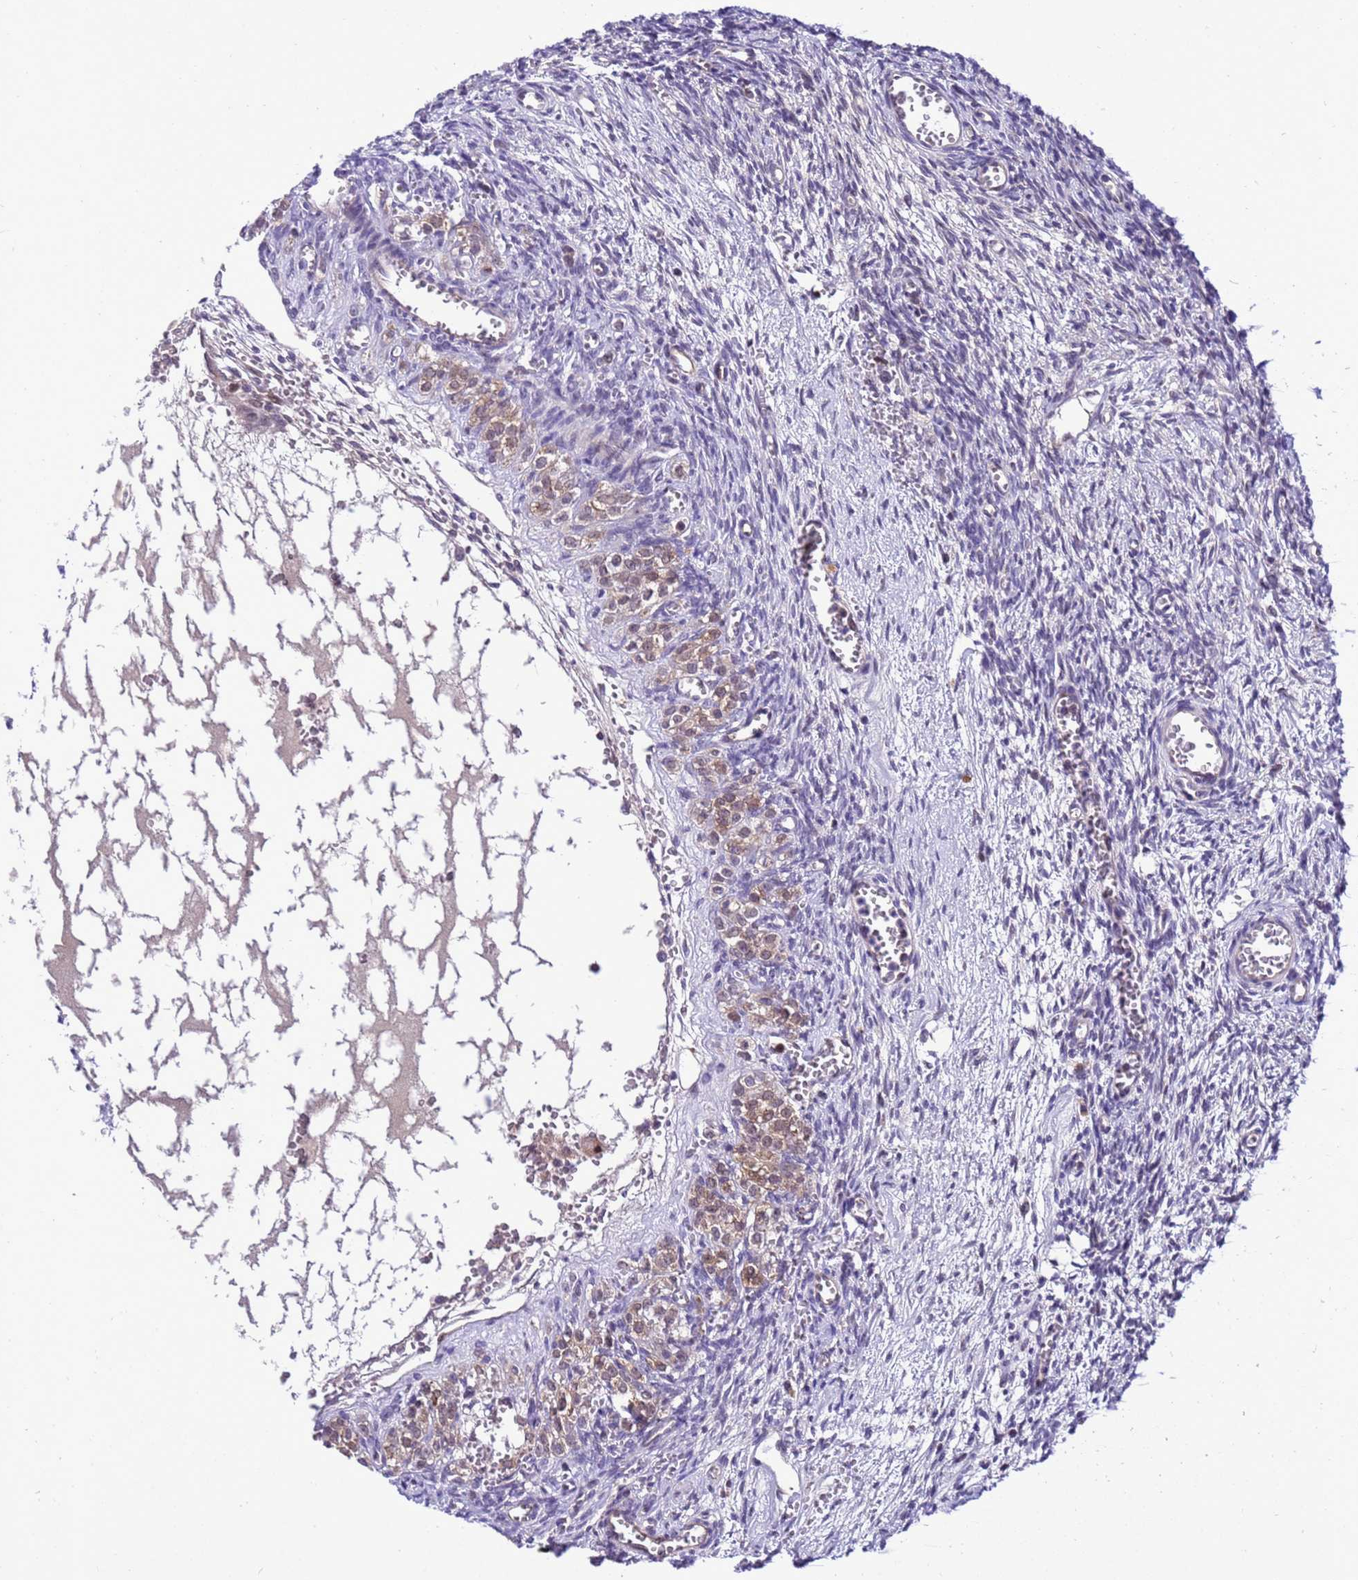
{"staining": {"intensity": "weak", "quantity": "25%-75%", "location": "nuclear"}, "tissue": "ovary", "cell_type": "Follicle cells", "image_type": "normal", "snomed": [{"axis": "morphology", "description": "Normal tissue, NOS"}, {"axis": "topography", "description": "Ovary"}], "caption": "Ovary stained for a protein reveals weak nuclear positivity in follicle cells. The staining was performed using DAB to visualize the protein expression in brown, while the nuclei were stained in blue with hematoxylin (Magnification: 20x).", "gene": "RASD1", "patient": {"sex": "female", "age": 39}}